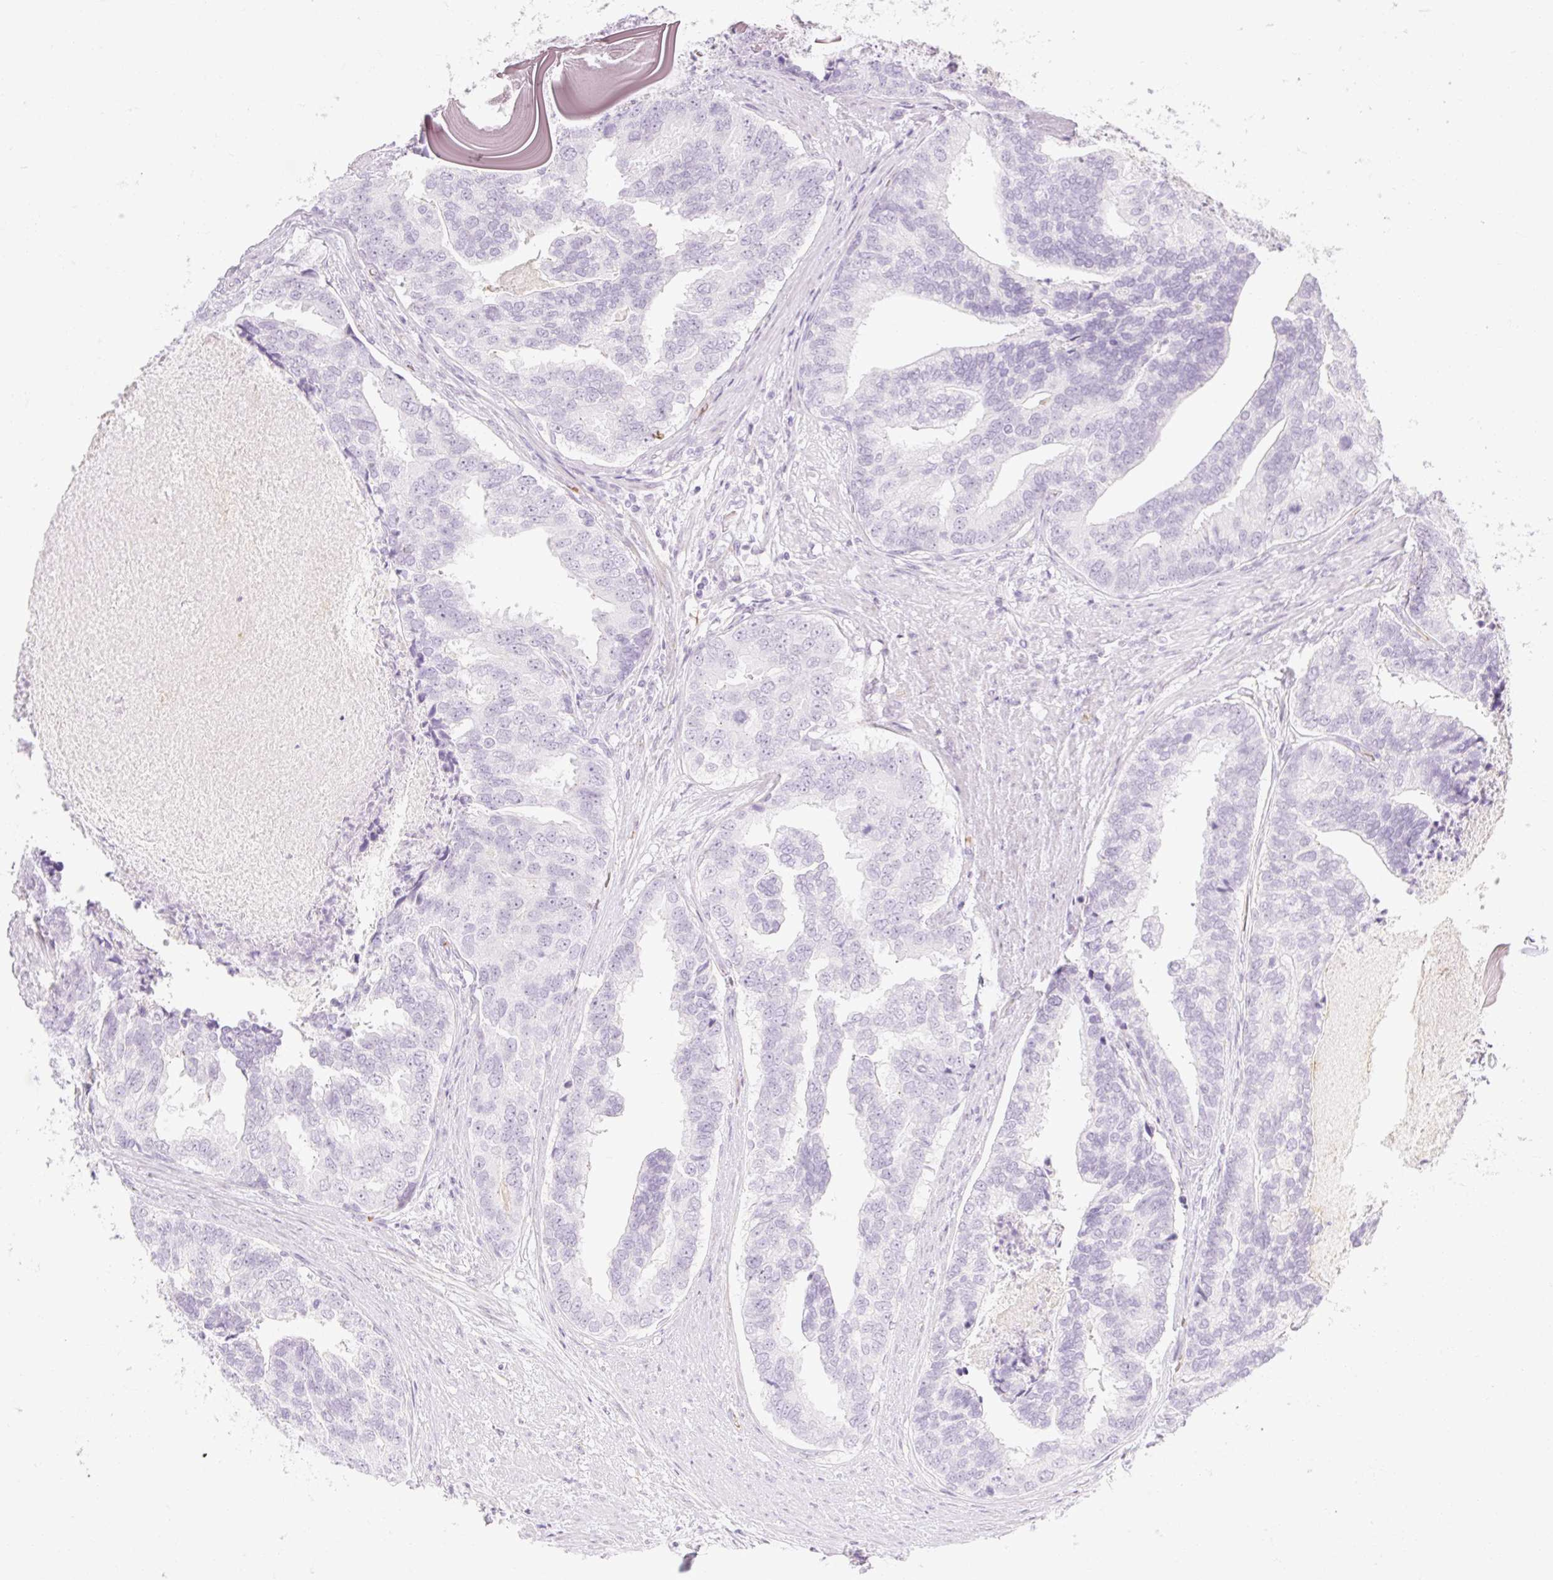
{"staining": {"intensity": "negative", "quantity": "none", "location": "none"}, "tissue": "prostate cancer", "cell_type": "Tumor cells", "image_type": "cancer", "snomed": [{"axis": "morphology", "description": "Adenocarcinoma, High grade"}, {"axis": "topography", "description": "Prostate"}], "caption": "IHC of human prostate cancer reveals no staining in tumor cells.", "gene": "TAF1L", "patient": {"sex": "male", "age": 68}}